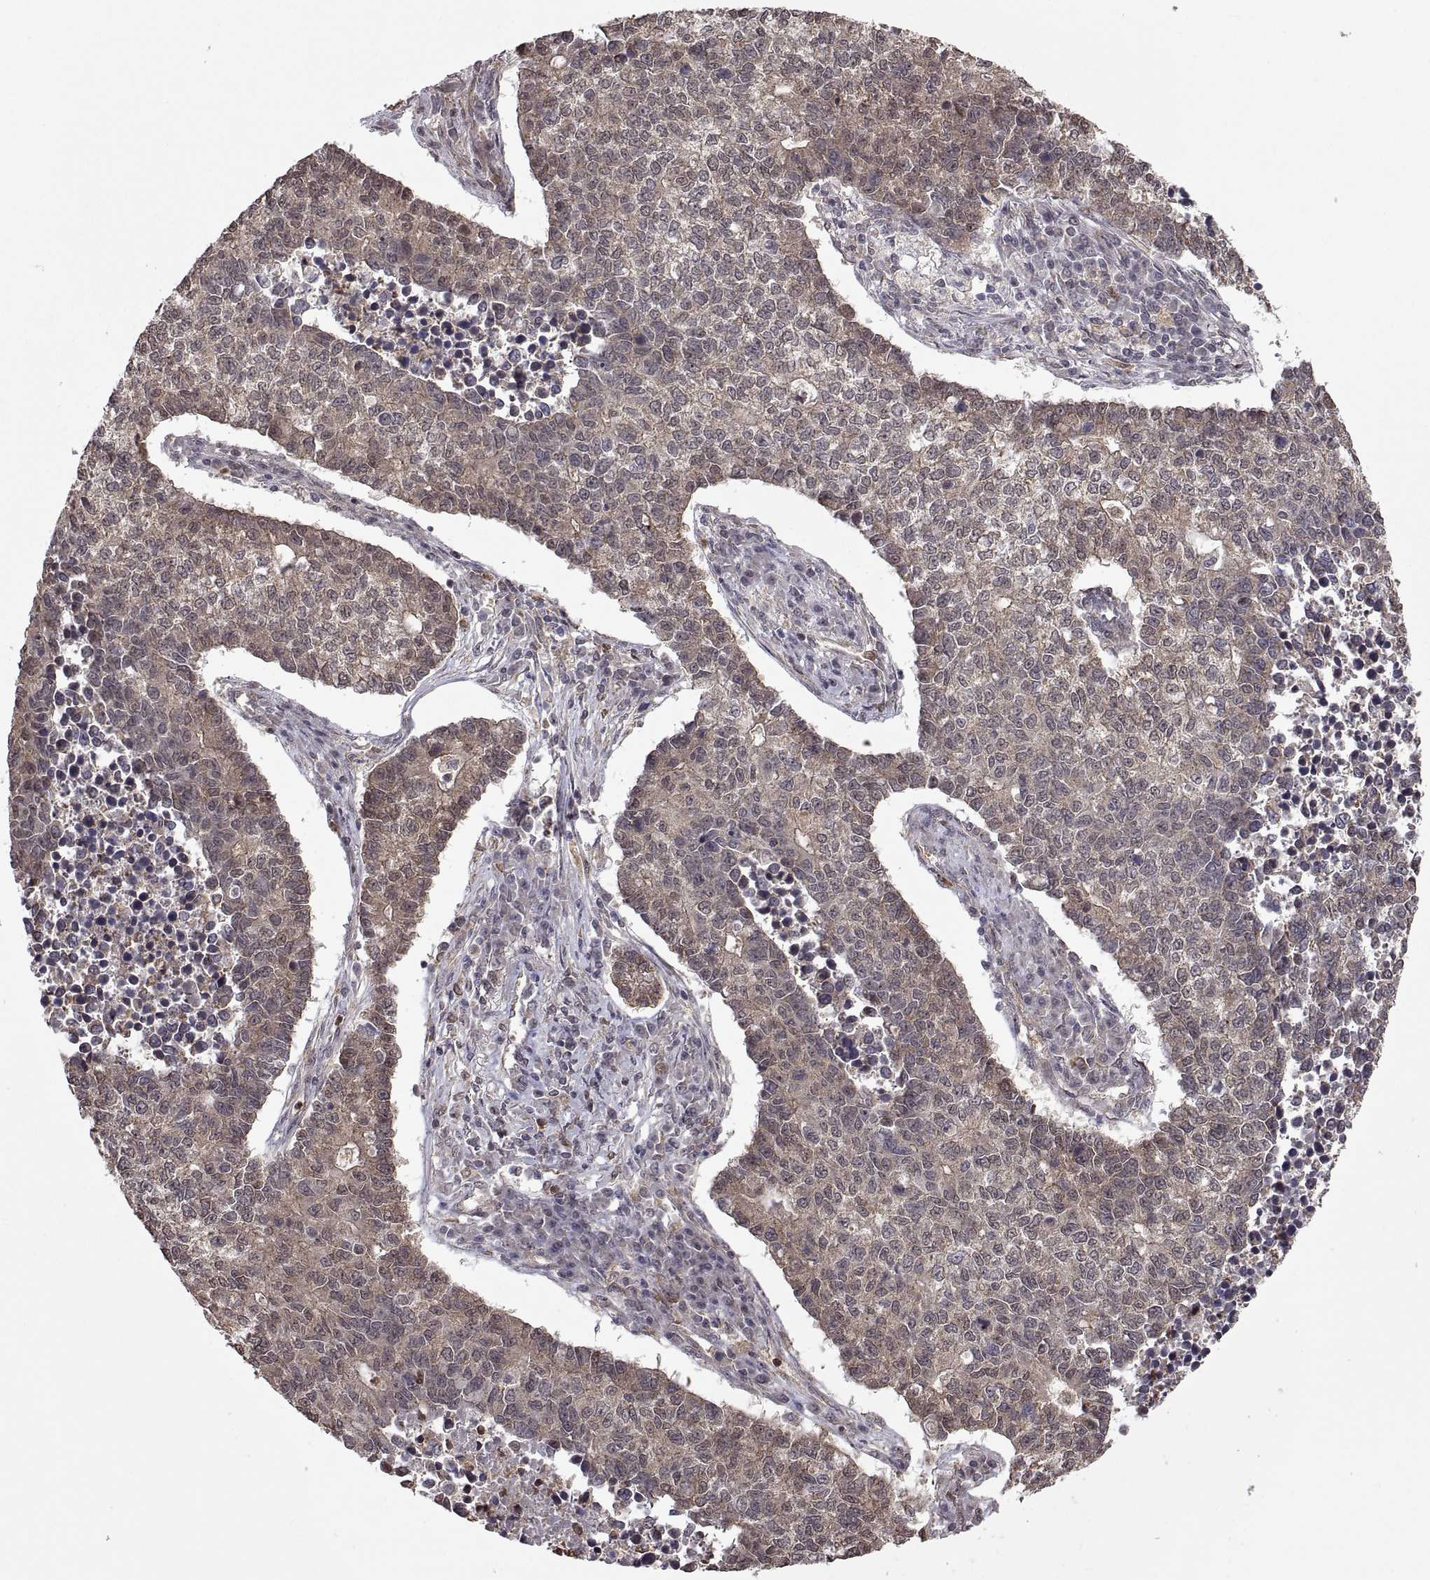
{"staining": {"intensity": "weak", "quantity": ">75%", "location": "cytoplasmic/membranous"}, "tissue": "lung cancer", "cell_type": "Tumor cells", "image_type": "cancer", "snomed": [{"axis": "morphology", "description": "Adenocarcinoma, NOS"}, {"axis": "topography", "description": "Lung"}], "caption": "The image reveals staining of lung cancer, revealing weak cytoplasmic/membranous protein expression (brown color) within tumor cells. The protein of interest is shown in brown color, while the nuclei are stained blue.", "gene": "ZNRF2", "patient": {"sex": "male", "age": 57}}